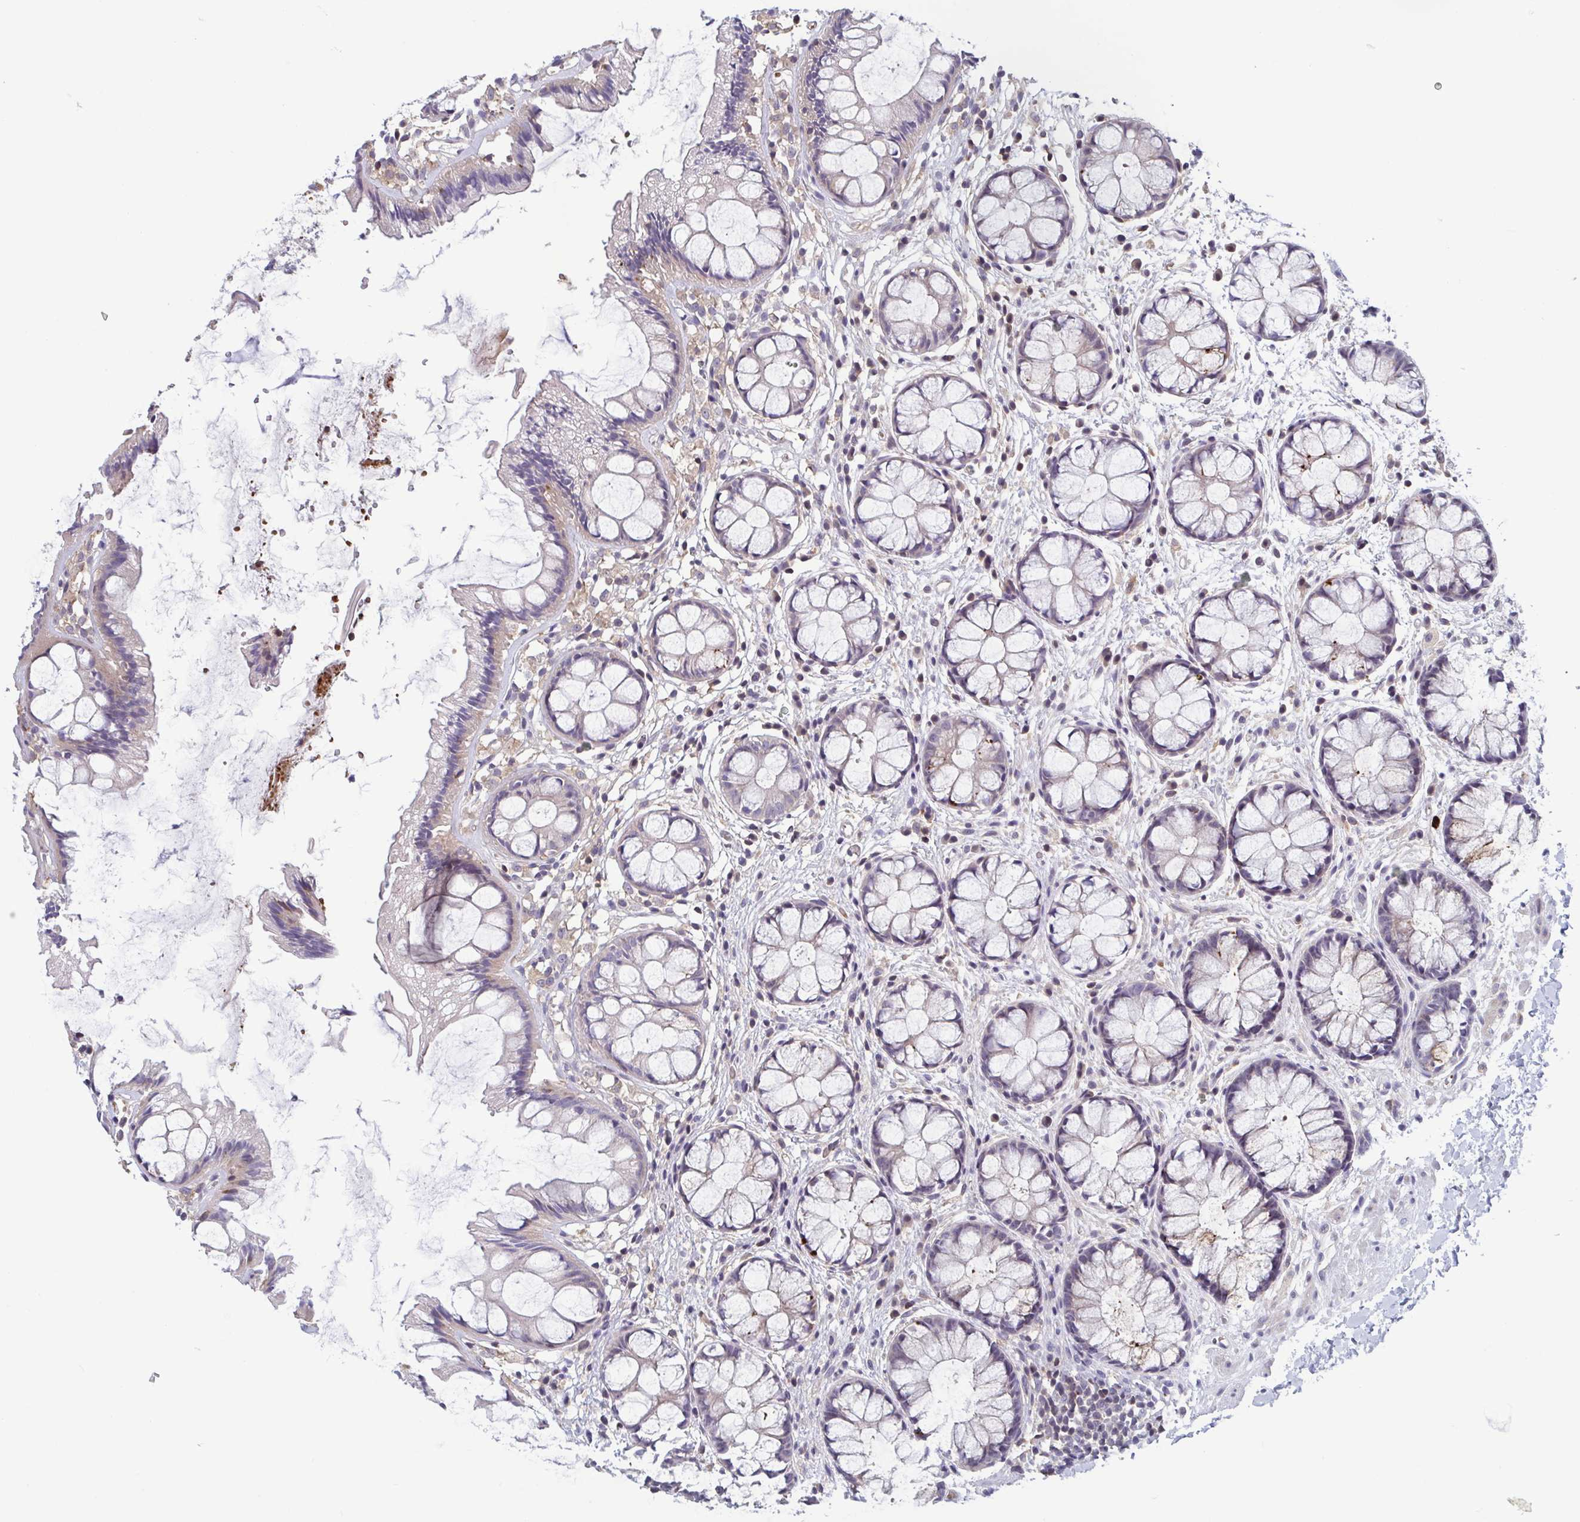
{"staining": {"intensity": "strong", "quantity": "25%-75%", "location": "cytoplasmic/membranous"}, "tissue": "rectum", "cell_type": "Glandular cells", "image_type": "normal", "snomed": [{"axis": "morphology", "description": "Normal tissue, NOS"}, {"axis": "topography", "description": "Rectum"}], "caption": "Immunohistochemistry histopathology image of unremarkable rectum stained for a protein (brown), which displays high levels of strong cytoplasmic/membranous staining in about 25%-75% of glandular cells.", "gene": "LRRC38", "patient": {"sex": "female", "age": 62}}